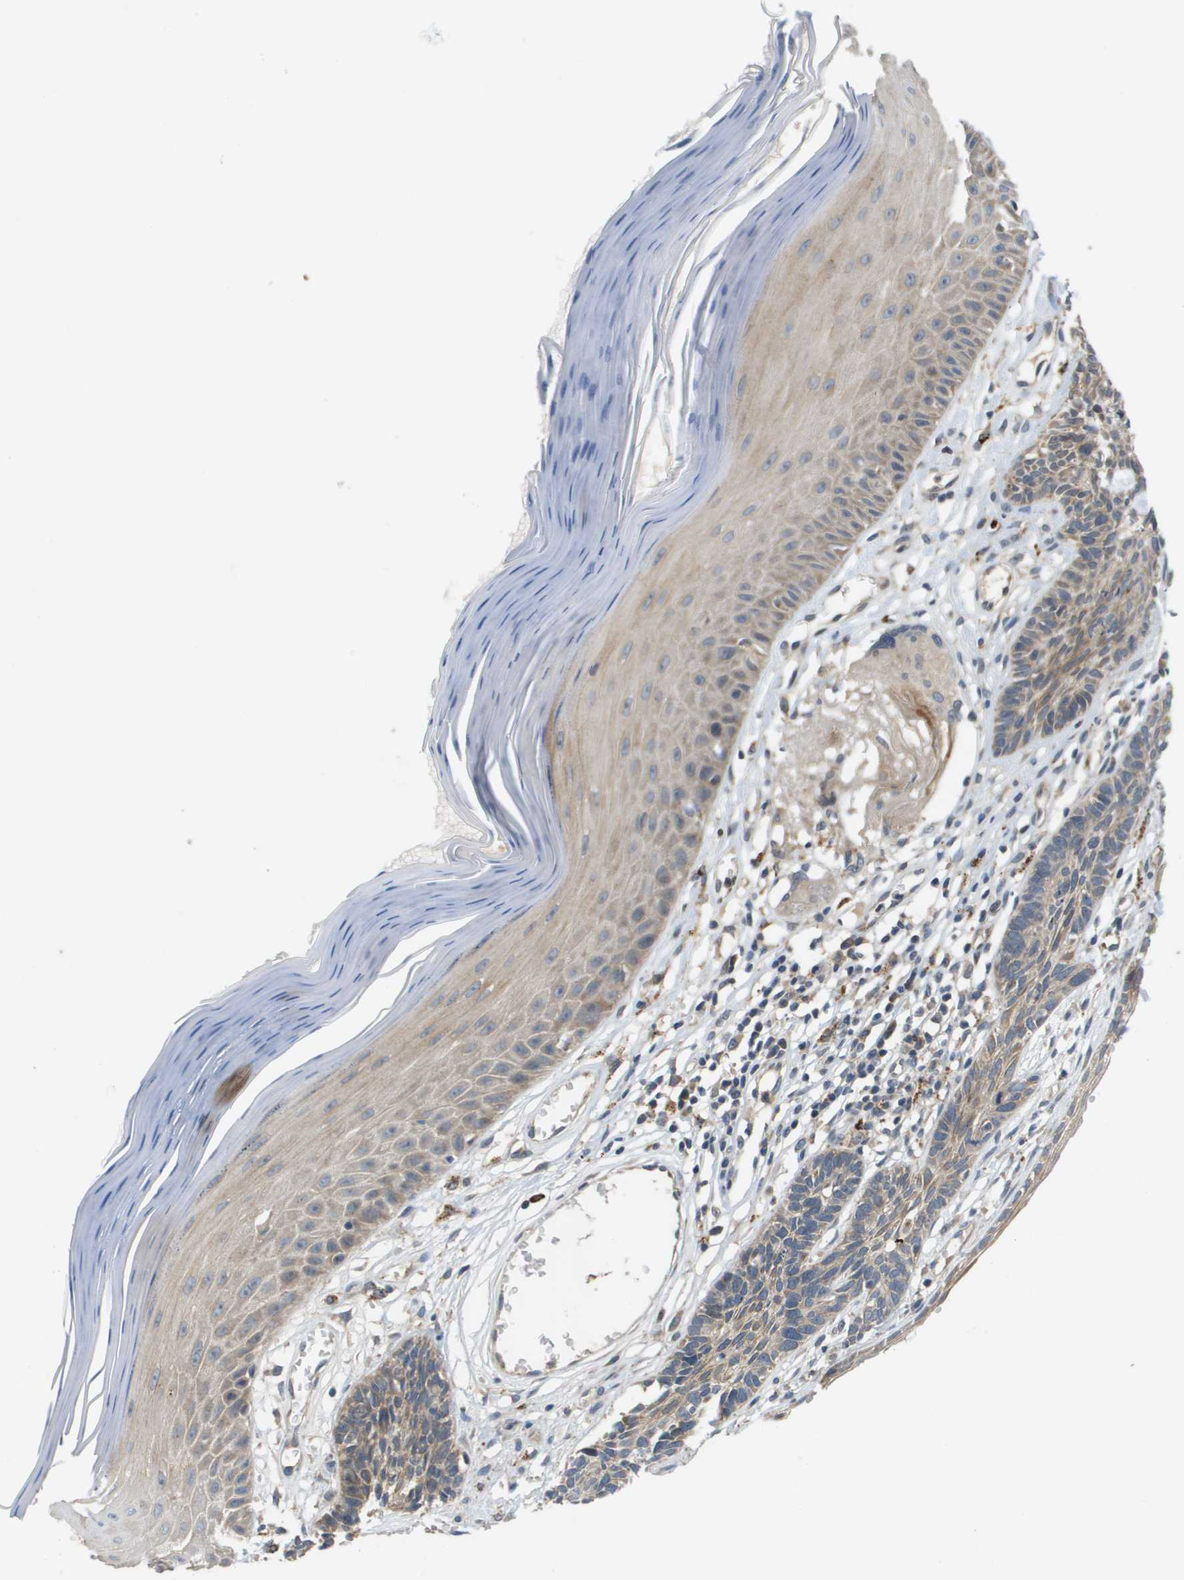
{"staining": {"intensity": "weak", "quantity": "25%-75%", "location": "cytoplasmic/membranous"}, "tissue": "skin cancer", "cell_type": "Tumor cells", "image_type": "cancer", "snomed": [{"axis": "morphology", "description": "Basal cell carcinoma"}, {"axis": "topography", "description": "Skin"}], "caption": "About 25%-75% of tumor cells in human skin cancer (basal cell carcinoma) reveal weak cytoplasmic/membranous protein positivity as visualized by brown immunohistochemical staining.", "gene": "SLC25A20", "patient": {"sex": "male", "age": 67}}